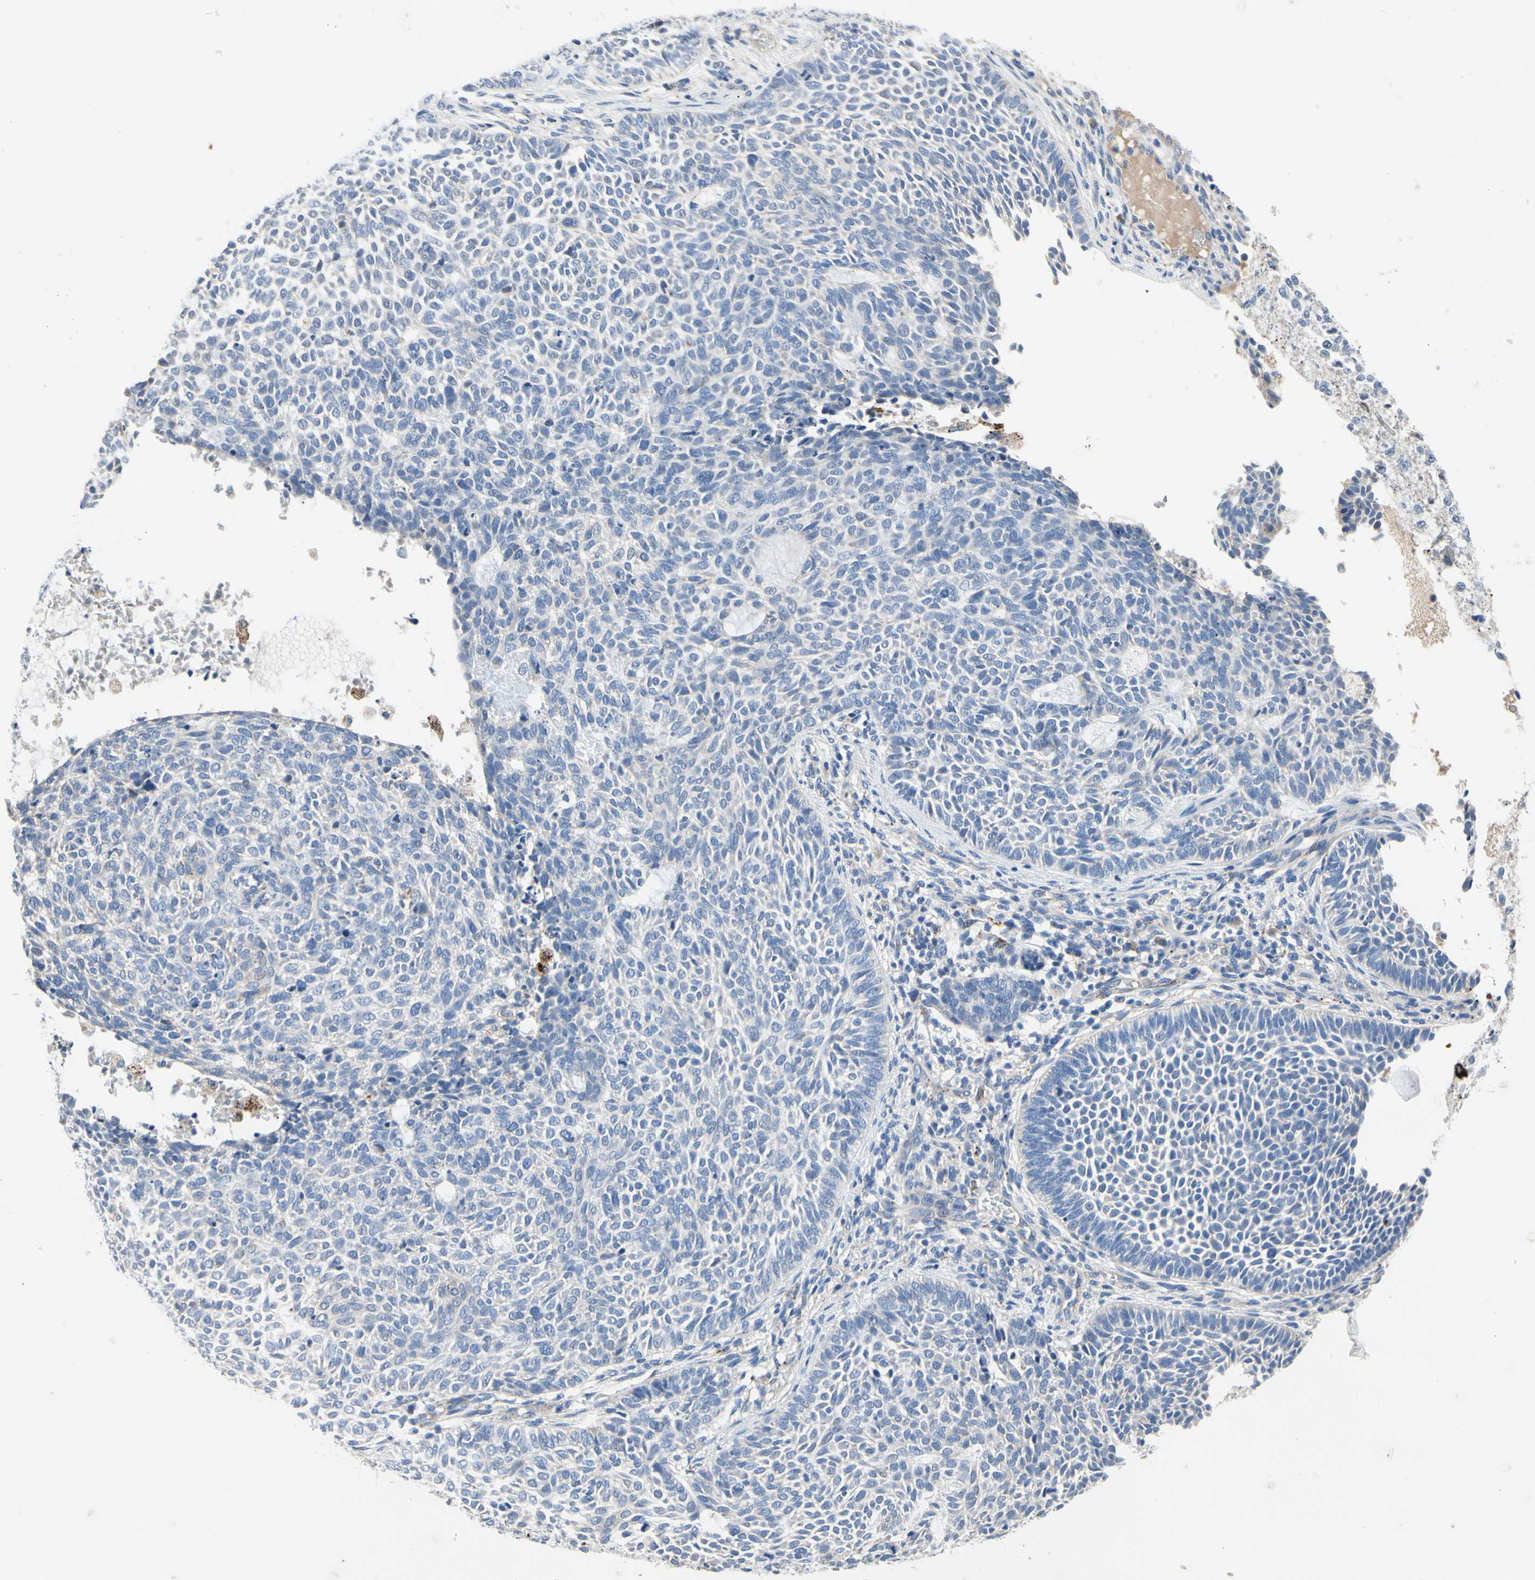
{"staining": {"intensity": "negative", "quantity": "none", "location": "none"}, "tissue": "skin cancer", "cell_type": "Tumor cells", "image_type": "cancer", "snomed": [{"axis": "morphology", "description": "Basal cell carcinoma"}, {"axis": "topography", "description": "Skin"}], "caption": "A histopathology image of human basal cell carcinoma (skin) is negative for staining in tumor cells.", "gene": "RETSAT", "patient": {"sex": "male", "age": 87}}